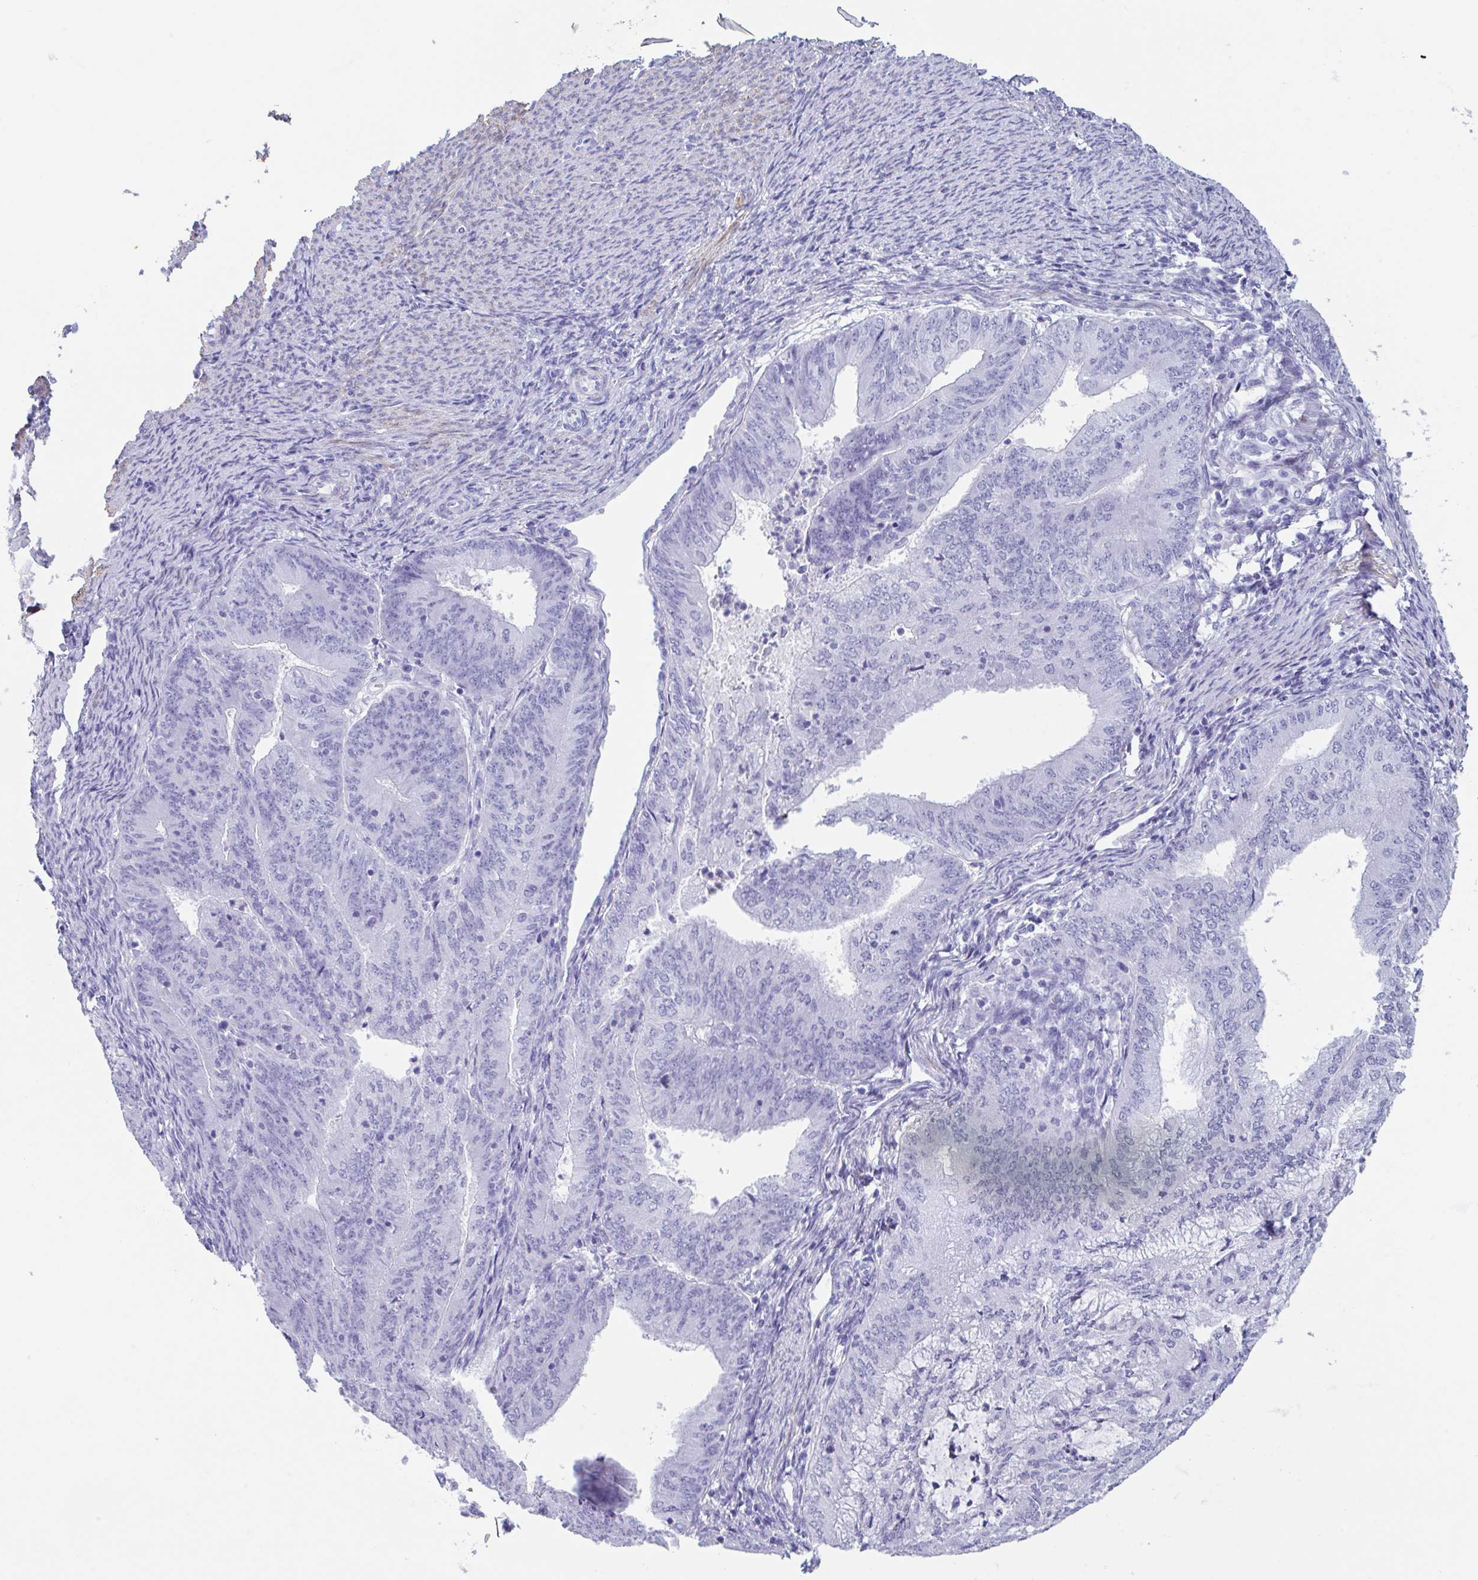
{"staining": {"intensity": "negative", "quantity": "none", "location": "none"}, "tissue": "endometrial cancer", "cell_type": "Tumor cells", "image_type": "cancer", "snomed": [{"axis": "morphology", "description": "Adenocarcinoma, NOS"}, {"axis": "topography", "description": "Endometrium"}], "caption": "High power microscopy photomicrograph of an immunohistochemistry (IHC) histopathology image of endometrial cancer, revealing no significant staining in tumor cells. Brightfield microscopy of IHC stained with DAB (3,3'-diaminobenzidine) (brown) and hematoxylin (blue), captured at high magnification.", "gene": "TAS2R41", "patient": {"sex": "female", "age": 57}}